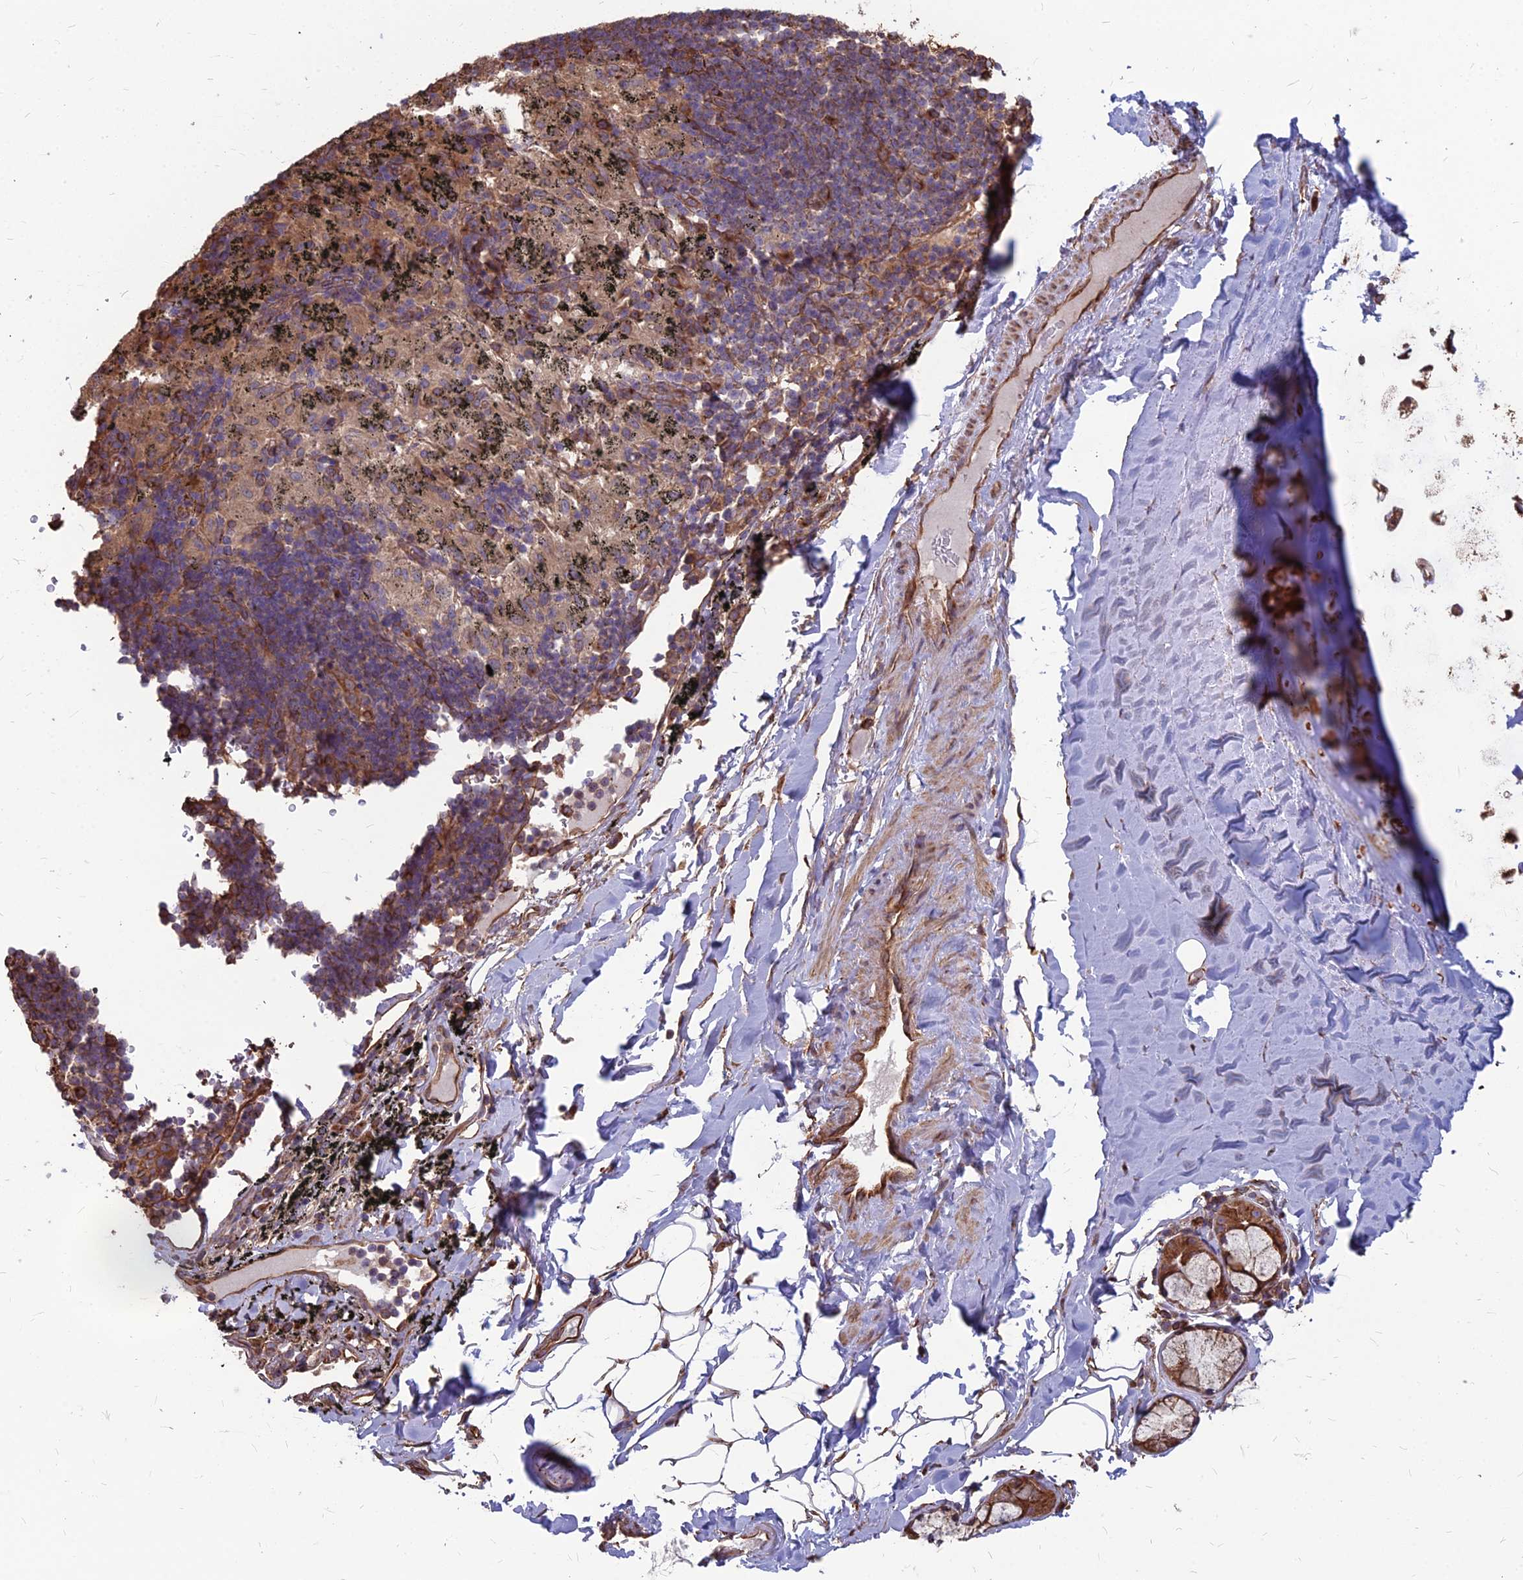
{"staining": {"intensity": "negative", "quantity": "none", "location": "none"}, "tissue": "adipose tissue", "cell_type": "Adipocytes", "image_type": "normal", "snomed": [{"axis": "morphology", "description": "Normal tissue, NOS"}, {"axis": "topography", "description": "Lymph node"}, {"axis": "topography", "description": "Bronchus"}], "caption": "High power microscopy micrograph of an immunohistochemistry micrograph of benign adipose tissue, revealing no significant expression in adipocytes. (DAB (3,3'-diaminobenzidine) immunohistochemistry visualized using brightfield microscopy, high magnification).", "gene": "LSM6", "patient": {"sex": "male", "age": 63}}